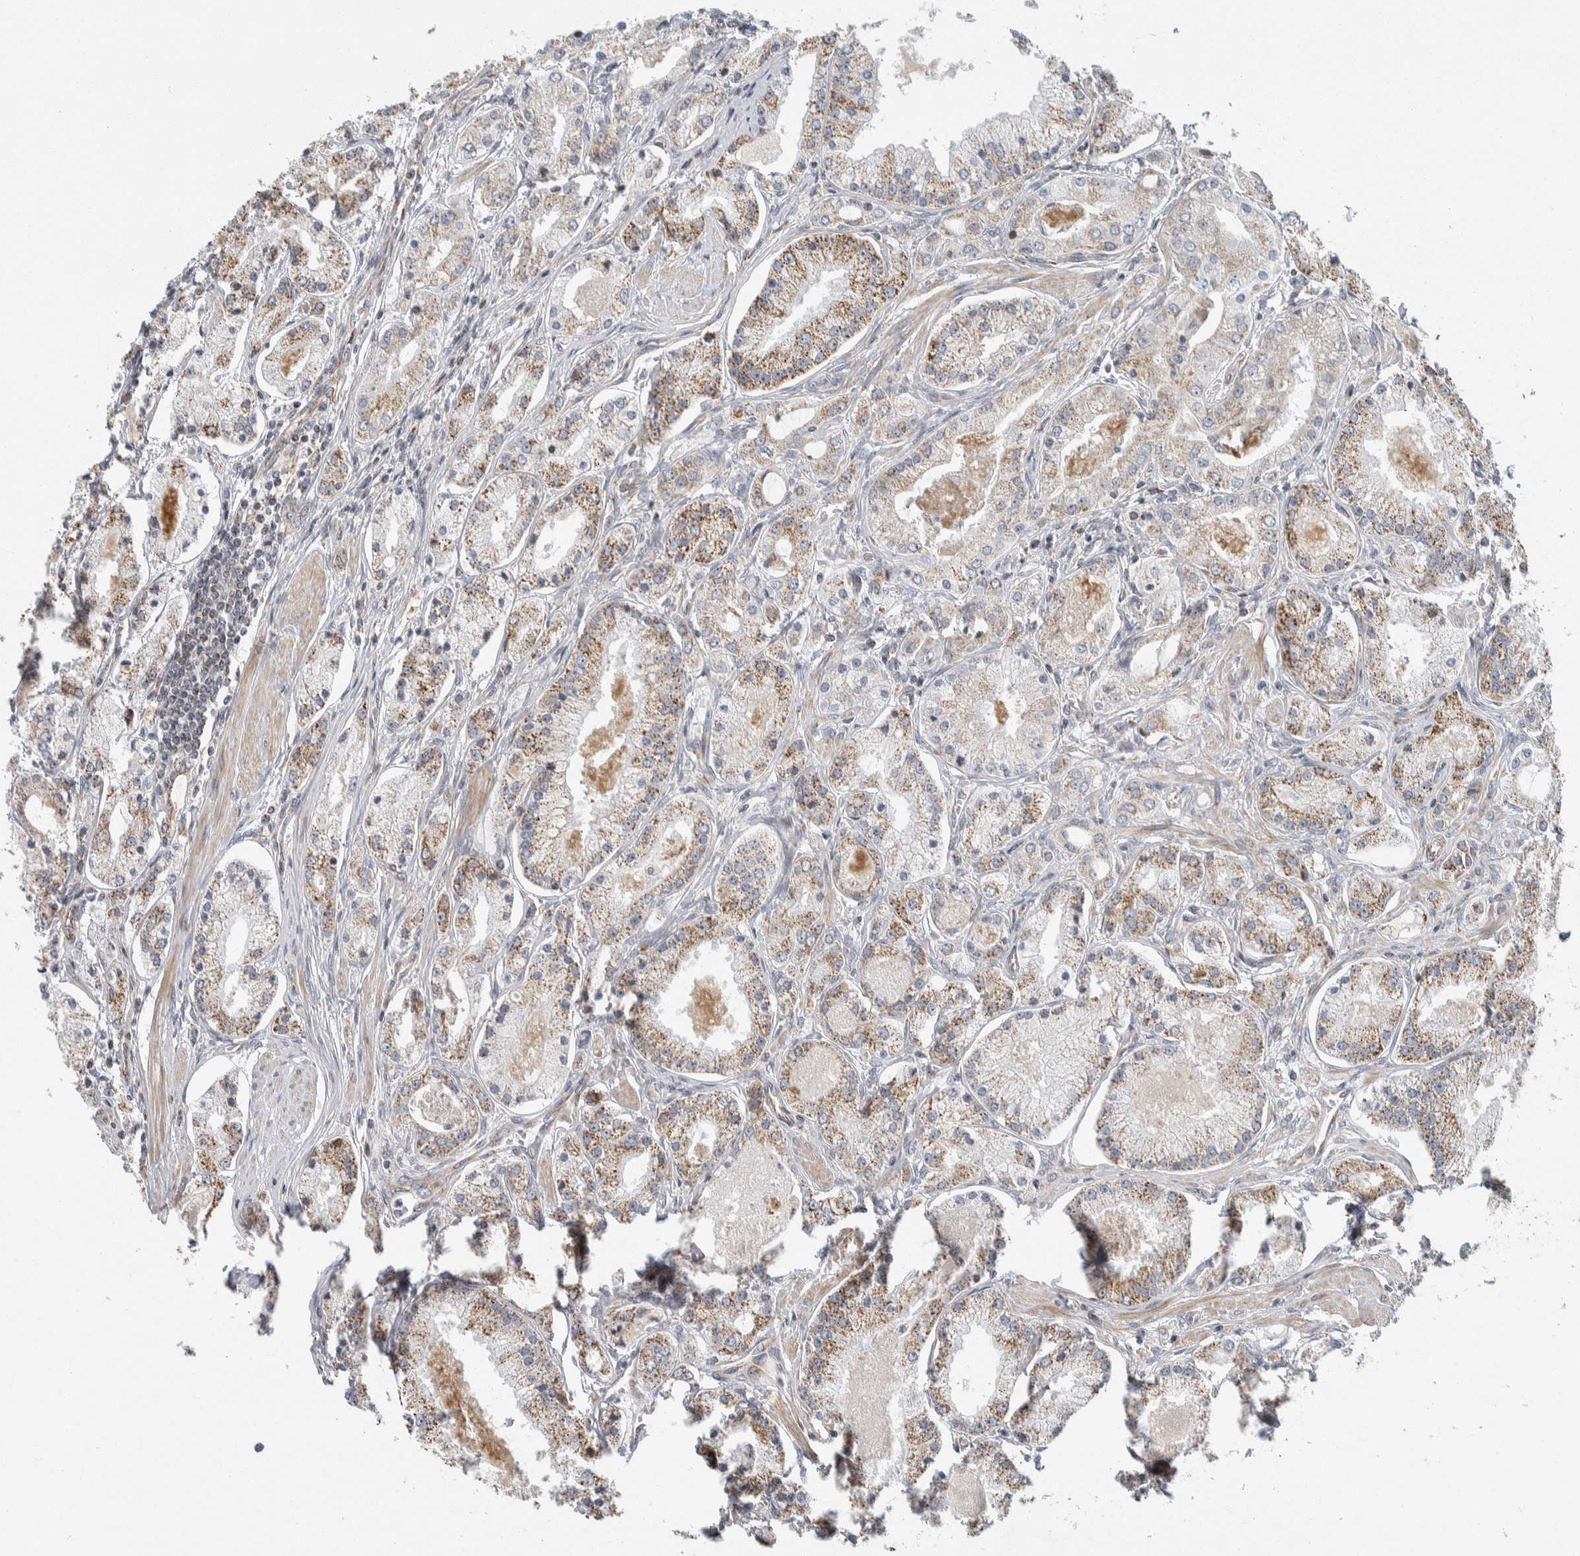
{"staining": {"intensity": "moderate", "quantity": ">75%", "location": "cytoplasmic/membranous"}, "tissue": "prostate cancer", "cell_type": "Tumor cells", "image_type": "cancer", "snomed": [{"axis": "morphology", "description": "Adenocarcinoma, High grade"}, {"axis": "topography", "description": "Prostate"}], "caption": "Prostate cancer stained with DAB (3,3'-diaminobenzidine) immunohistochemistry displays medium levels of moderate cytoplasmic/membranous expression in about >75% of tumor cells. (Brightfield microscopy of DAB IHC at high magnification).", "gene": "AFP", "patient": {"sex": "male", "age": 66}}